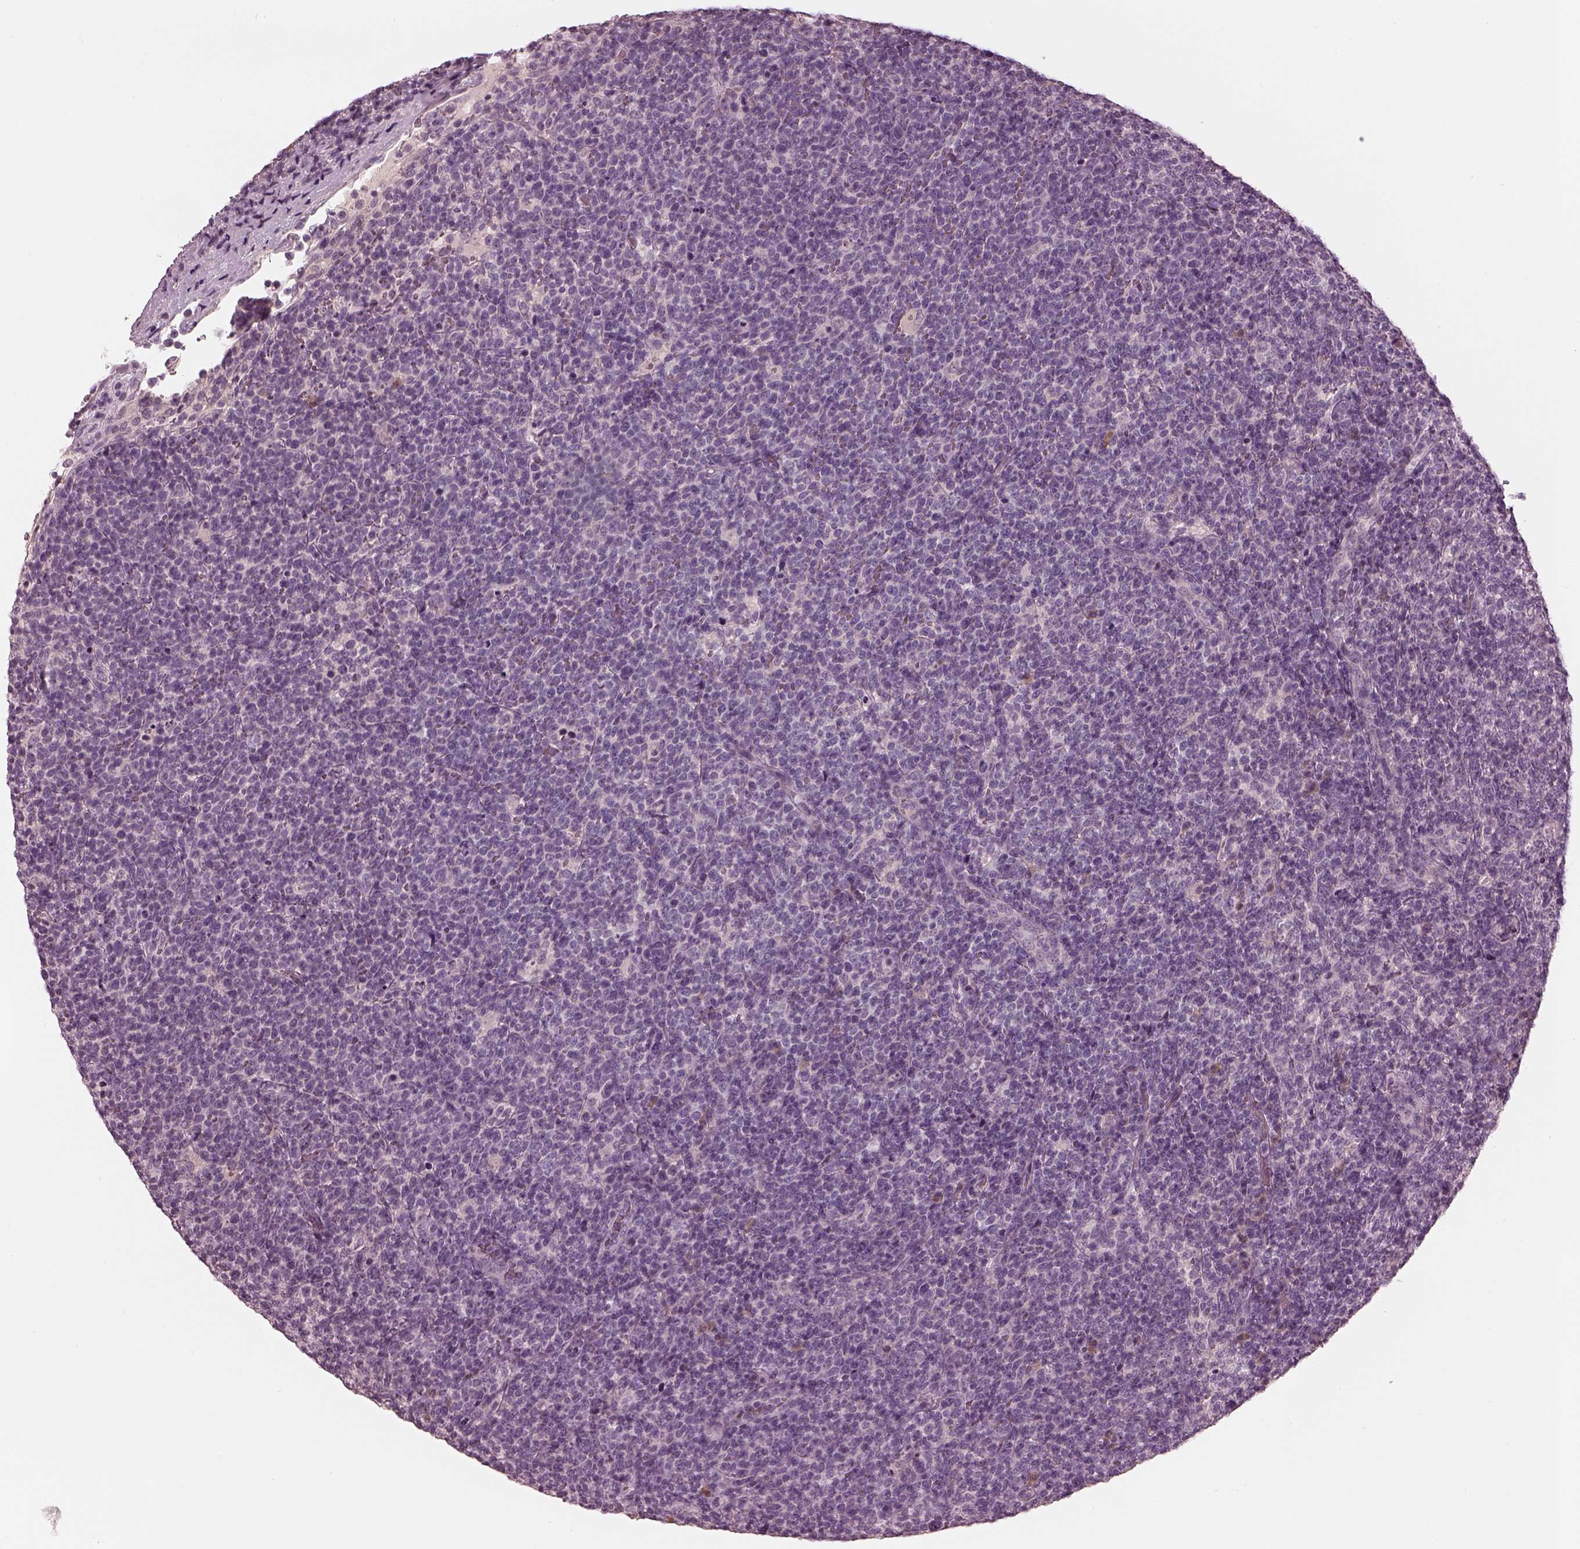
{"staining": {"intensity": "negative", "quantity": "none", "location": "none"}, "tissue": "lymphoma", "cell_type": "Tumor cells", "image_type": "cancer", "snomed": [{"axis": "morphology", "description": "Malignant lymphoma, non-Hodgkin's type, High grade"}, {"axis": "topography", "description": "Lymph node"}], "caption": "DAB immunohistochemical staining of malignant lymphoma, non-Hodgkin's type (high-grade) shows no significant expression in tumor cells.", "gene": "MIA", "patient": {"sex": "male", "age": 61}}